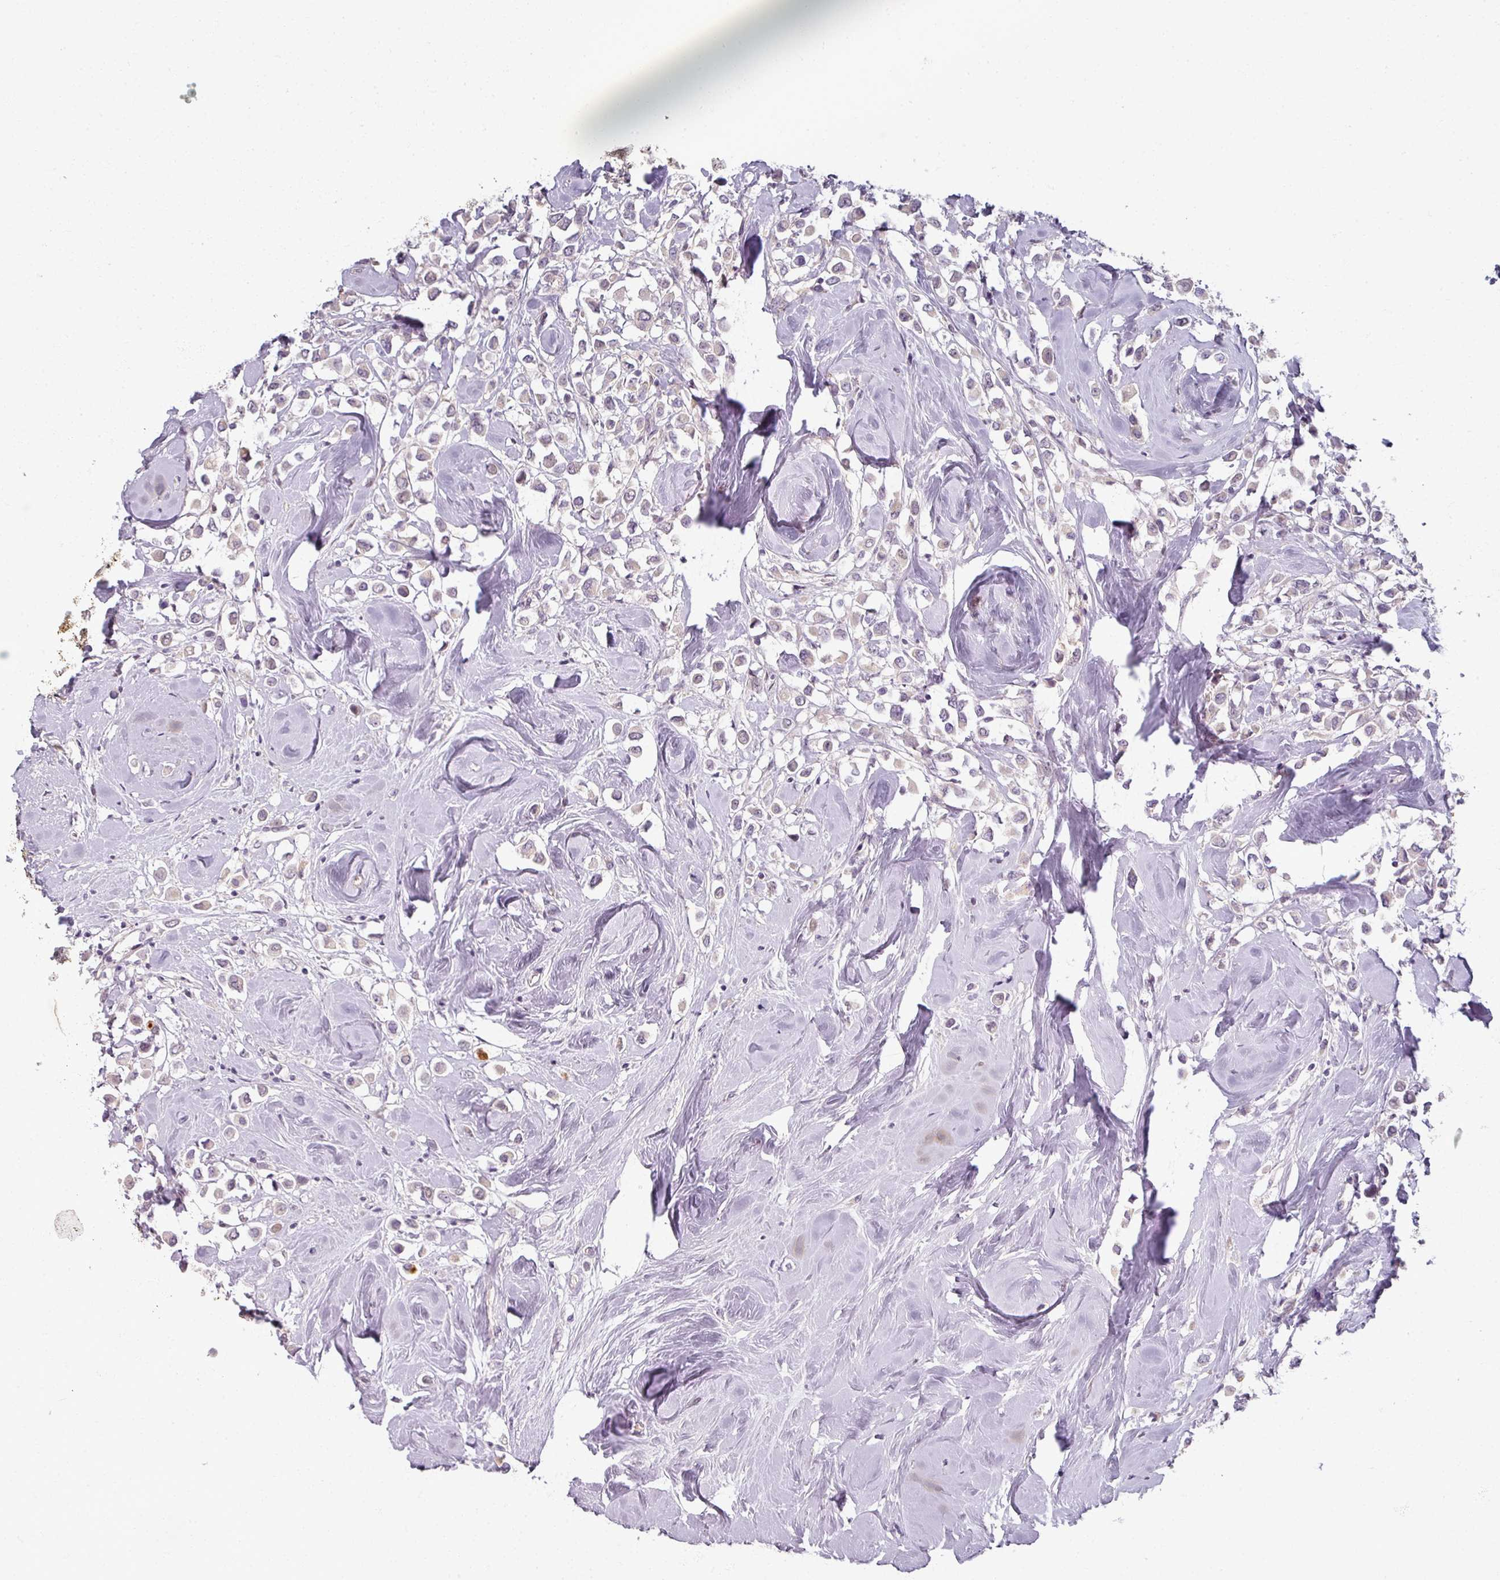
{"staining": {"intensity": "moderate", "quantity": "<25%", "location": "cytoplasmic/membranous"}, "tissue": "breast cancer", "cell_type": "Tumor cells", "image_type": "cancer", "snomed": [{"axis": "morphology", "description": "Duct carcinoma"}, {"axis": "topography", "description": "Breast"}], "caption": "High-power microscopy captured an IHC micrograph of breast cancer (intraductal carcinoma), revealing moderate cytoplasmic/membranous staining in approximately <25% of tumor cells.", "gene": "MYMK", "patient": {"sex": "female", "age": 61}}